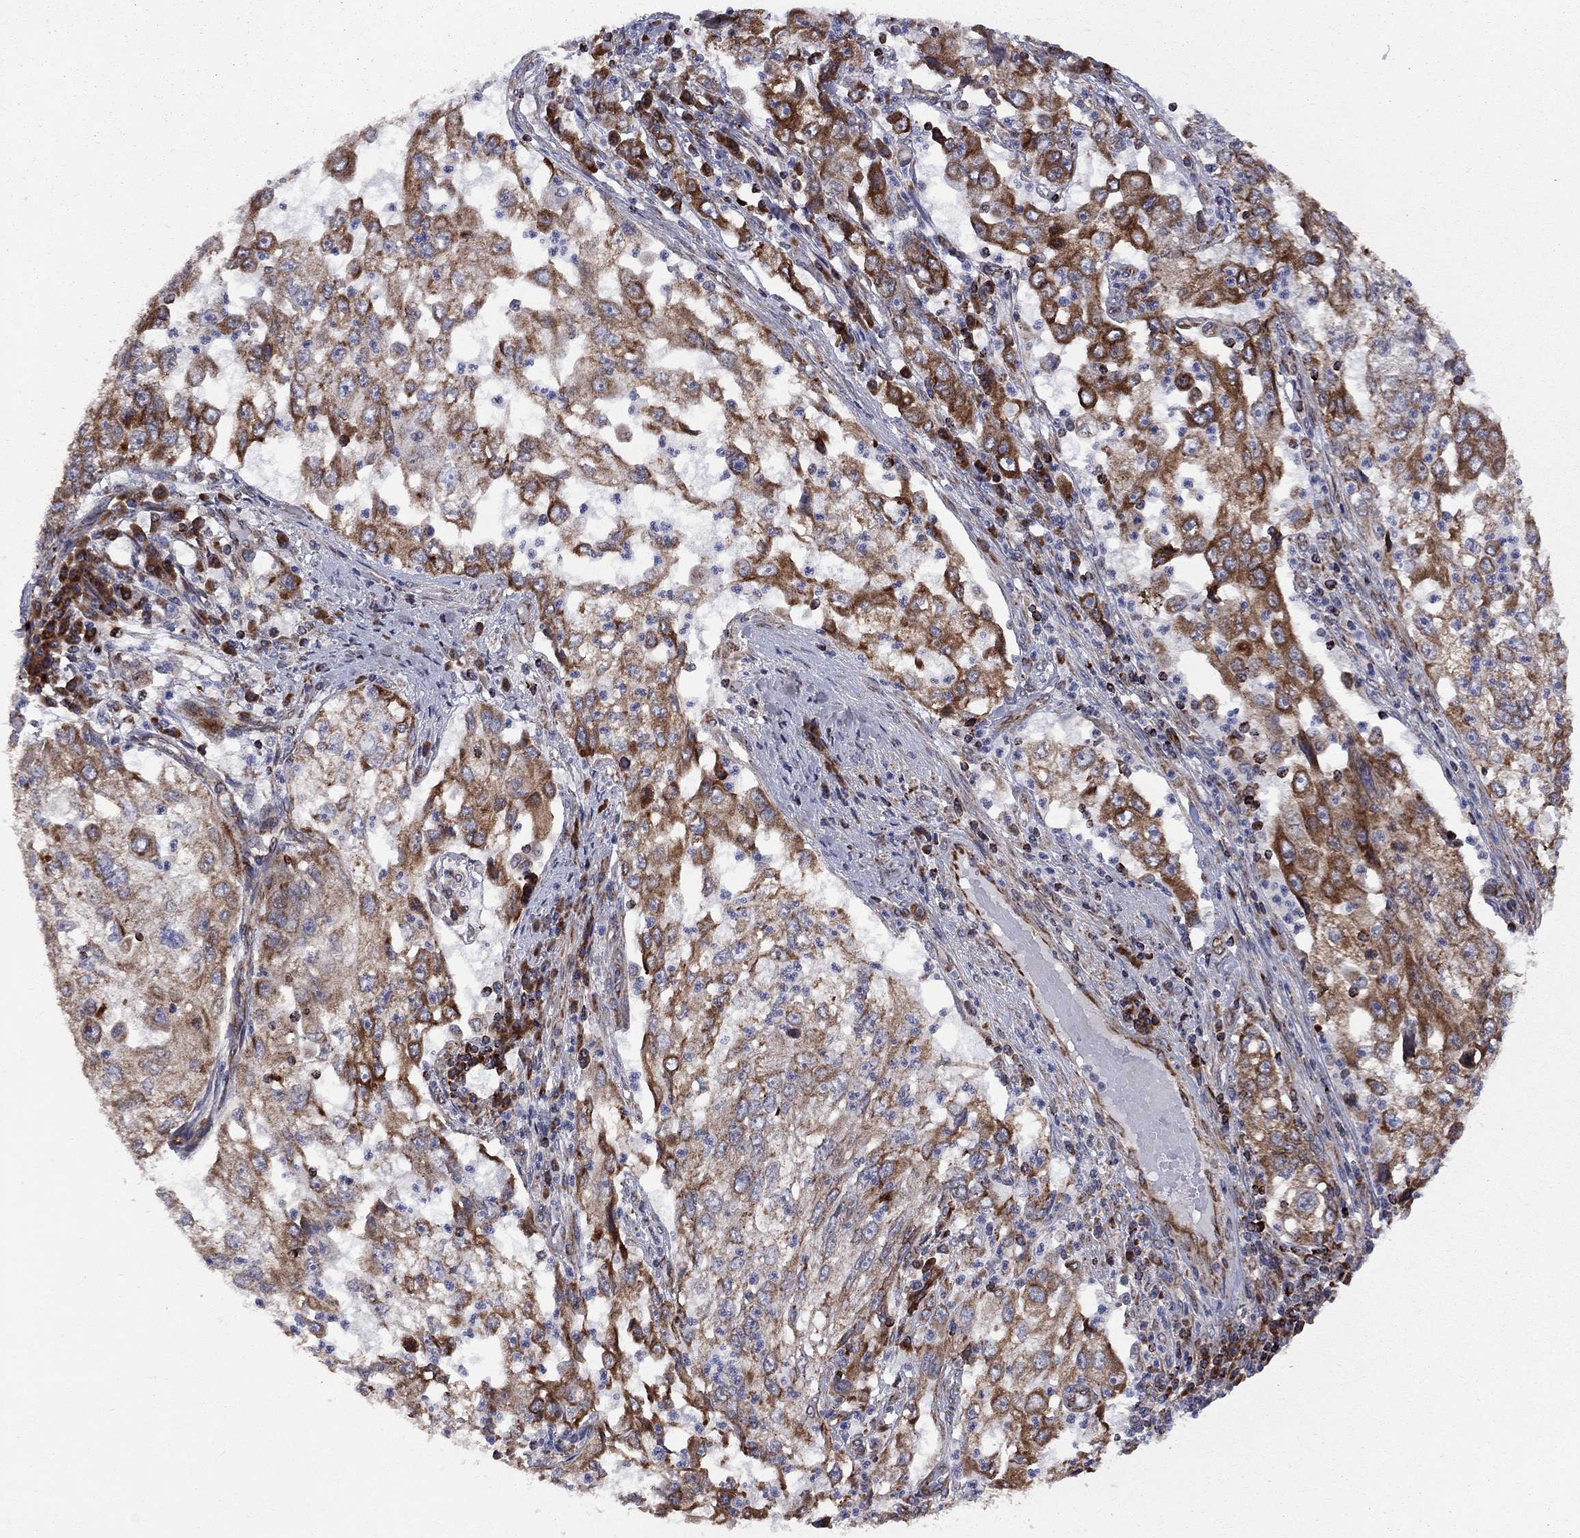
{"staining": {"intensity": "strong", "quantity": "25%-75%", "location": "cytoplasmic/membranous"}, "tissue": "cervical cancer", "cell_type": "Tumor cells", "image_type": "cancer", "snomed": [{"axis": "morphology", "description": "Squamous cell carcinoma, NOS"}, {"axis": "topography", "description": "Cervix"}], "caption": "This photomicrograph displays immunohistochemistry (IHC) staining of cervical squamous cell carcinoma, with high strong cytoplasmic/membranous expression in about 25%-75% of tumor cells.", "gene": "CLPTM1", "patient": {"sex": "female", "age": 36}}